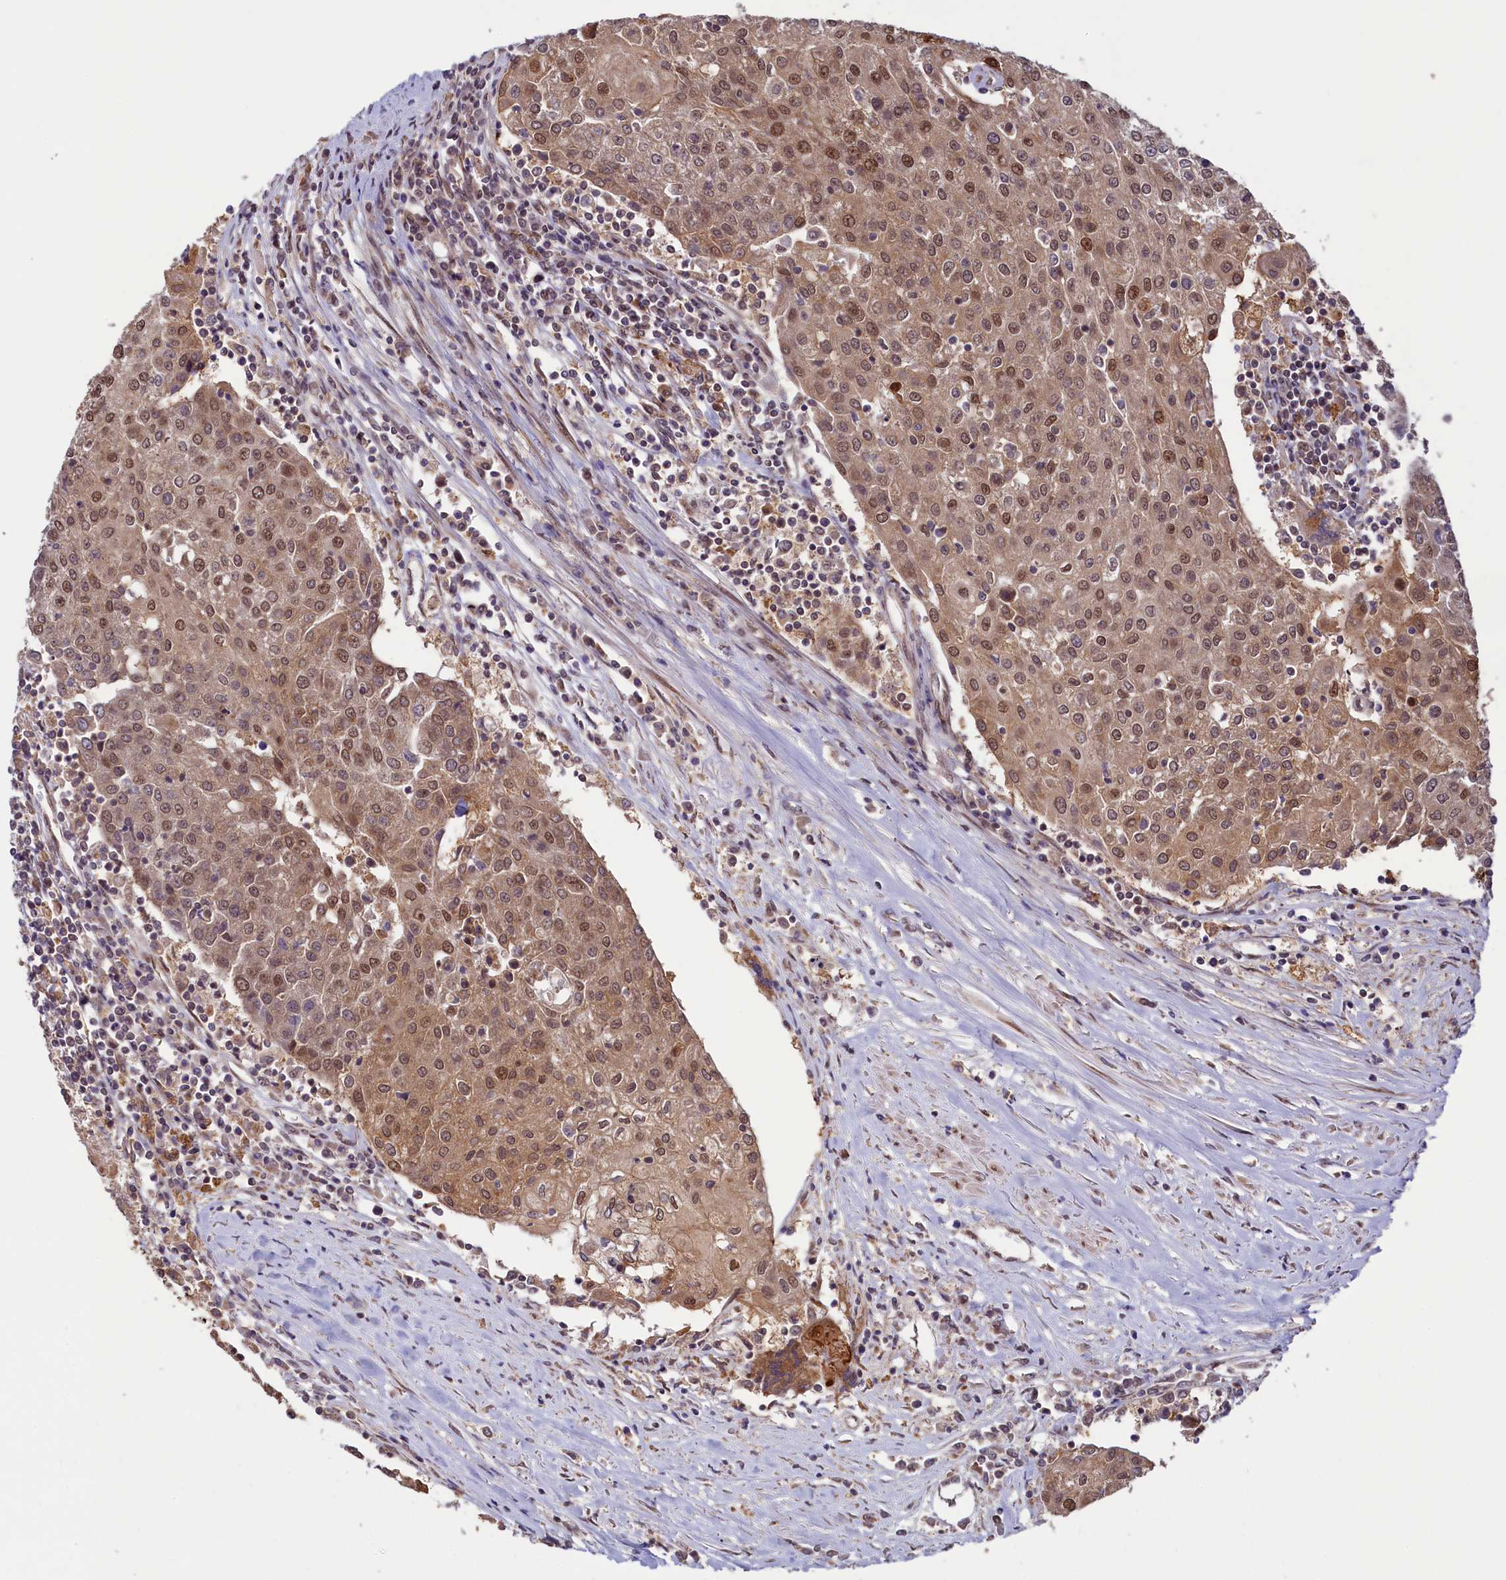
{"staining": {"intensity": "moderate", "quantity": ">75%", "location": "cytoplasmic/membranous,nuclear"}, "tissue": "urothelial cancer", "cell_type": "Tumor cells", "image_type": "cancer", "snomed": [{"axis": "morphology", "description": "Urothelial carcinoma, High grade"}, {"axis": "topography", "description": "Urinary bladder"}], "caption": "Immunohistochemical staining of urothelial carcinoma (high-grade) demonstrates medium levels of moderate cytoplasmic/membranous and nuclear protein expression in about >75% of tumor cells.", "gene": "NAE1", "patient": {"sex": "female", "age": 85}}